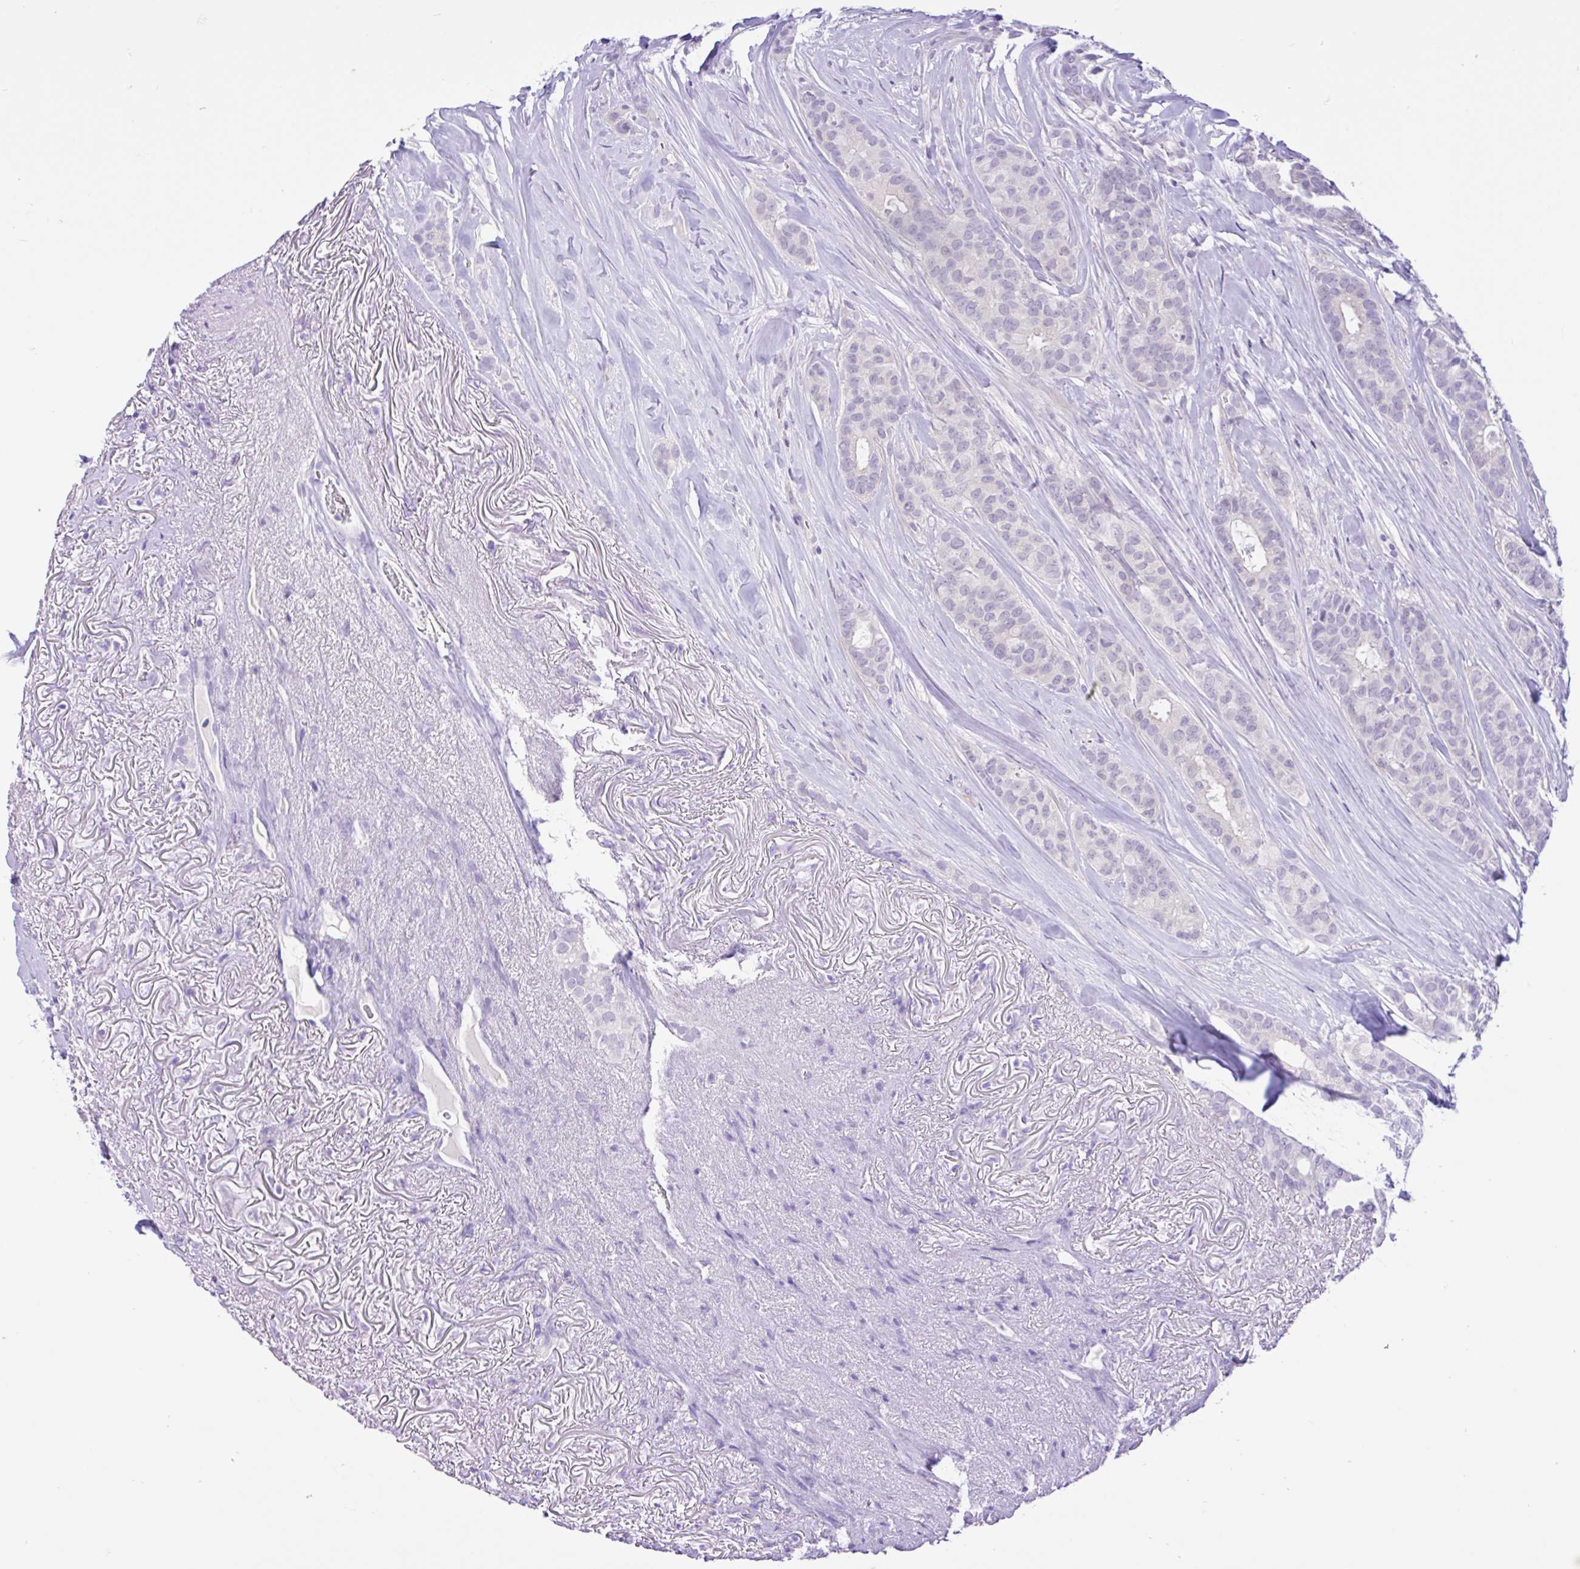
{"staining": {"intensity": "negative", "quantity": "none", "location": "none"}, "tissue": "breast cancer", "cell_type": "Tumor cells", "image_type": "cancer", "snomed": [{"axis": "morphology", "description": "Duct carcinoma"}, {"axis": "topography", "description": "Breast"}], "caption": "This photomicrograph is of breast intraductal carcinoma stained with IHC to label a protein in brown with the nuclei are counter-stained blue. There is no staining in tumor cells. (DAB immunohistochemistry visualized using brightfield microscopy, high magnification).", "gene": "ANO4", "patient": {"sex": "female", "age": 84}}